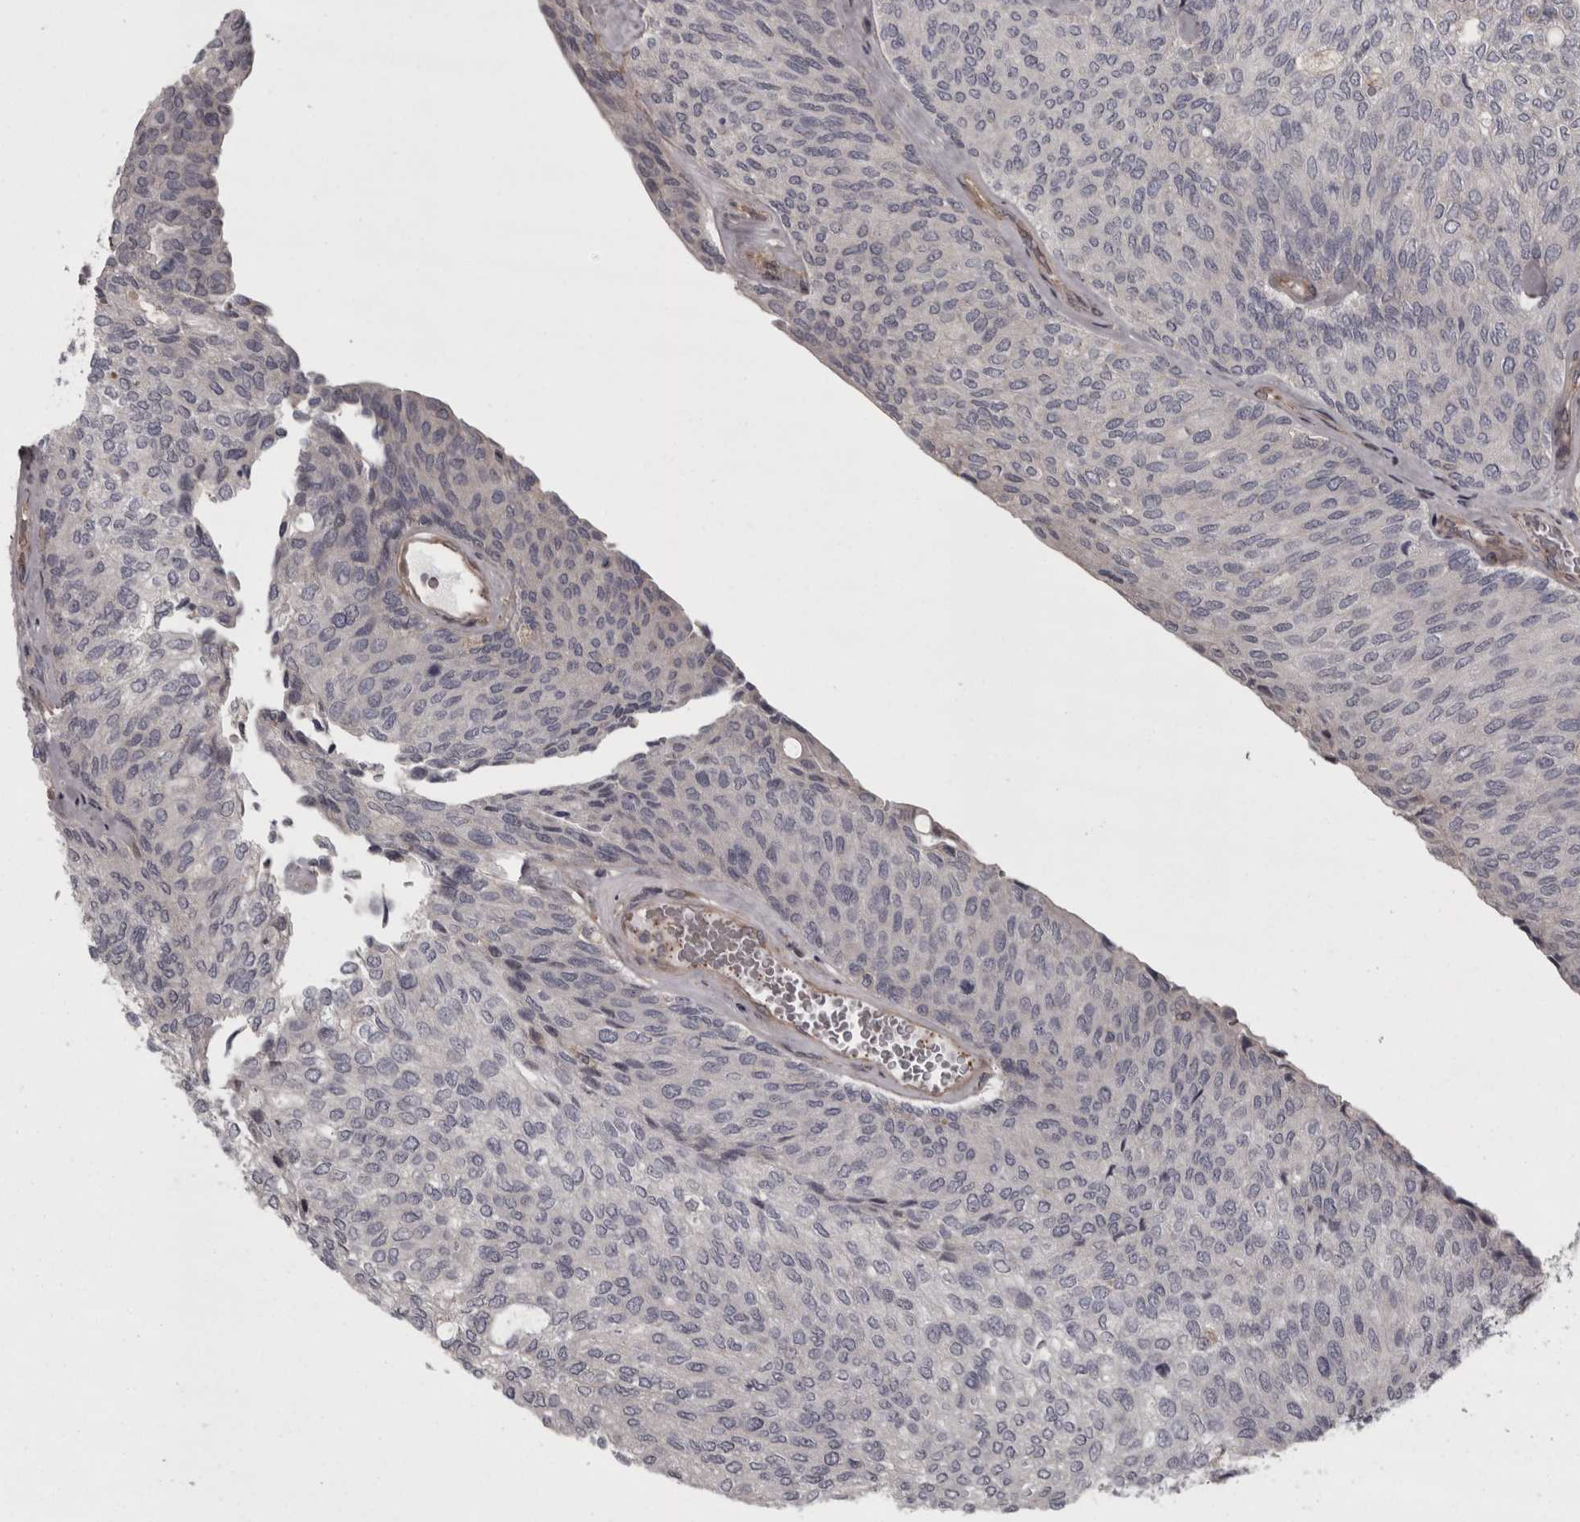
{"staining": {"intensity": "negative", "quantity": "none", "location": "none"}, "tissue": "urothelial cancer", "cell_type": "Tumor cells", "image_type": "cancer", "snomed": [{"axis": "morphology", "description": "Urothelial carcinoma, Low grade"}, {"axis": "topography", "description": "Urinary bladder"}], "caption": "High magnification brightfield microscopy of low-grade urothelial carcinoma stained with DAB (3,3'-diaminobenzidine) (brown) and counterstained with hematoxylin (blue): tumor cells show no significant expression.", "gene": "RSU1", "patient": {"sex": "female", "age": 79}}